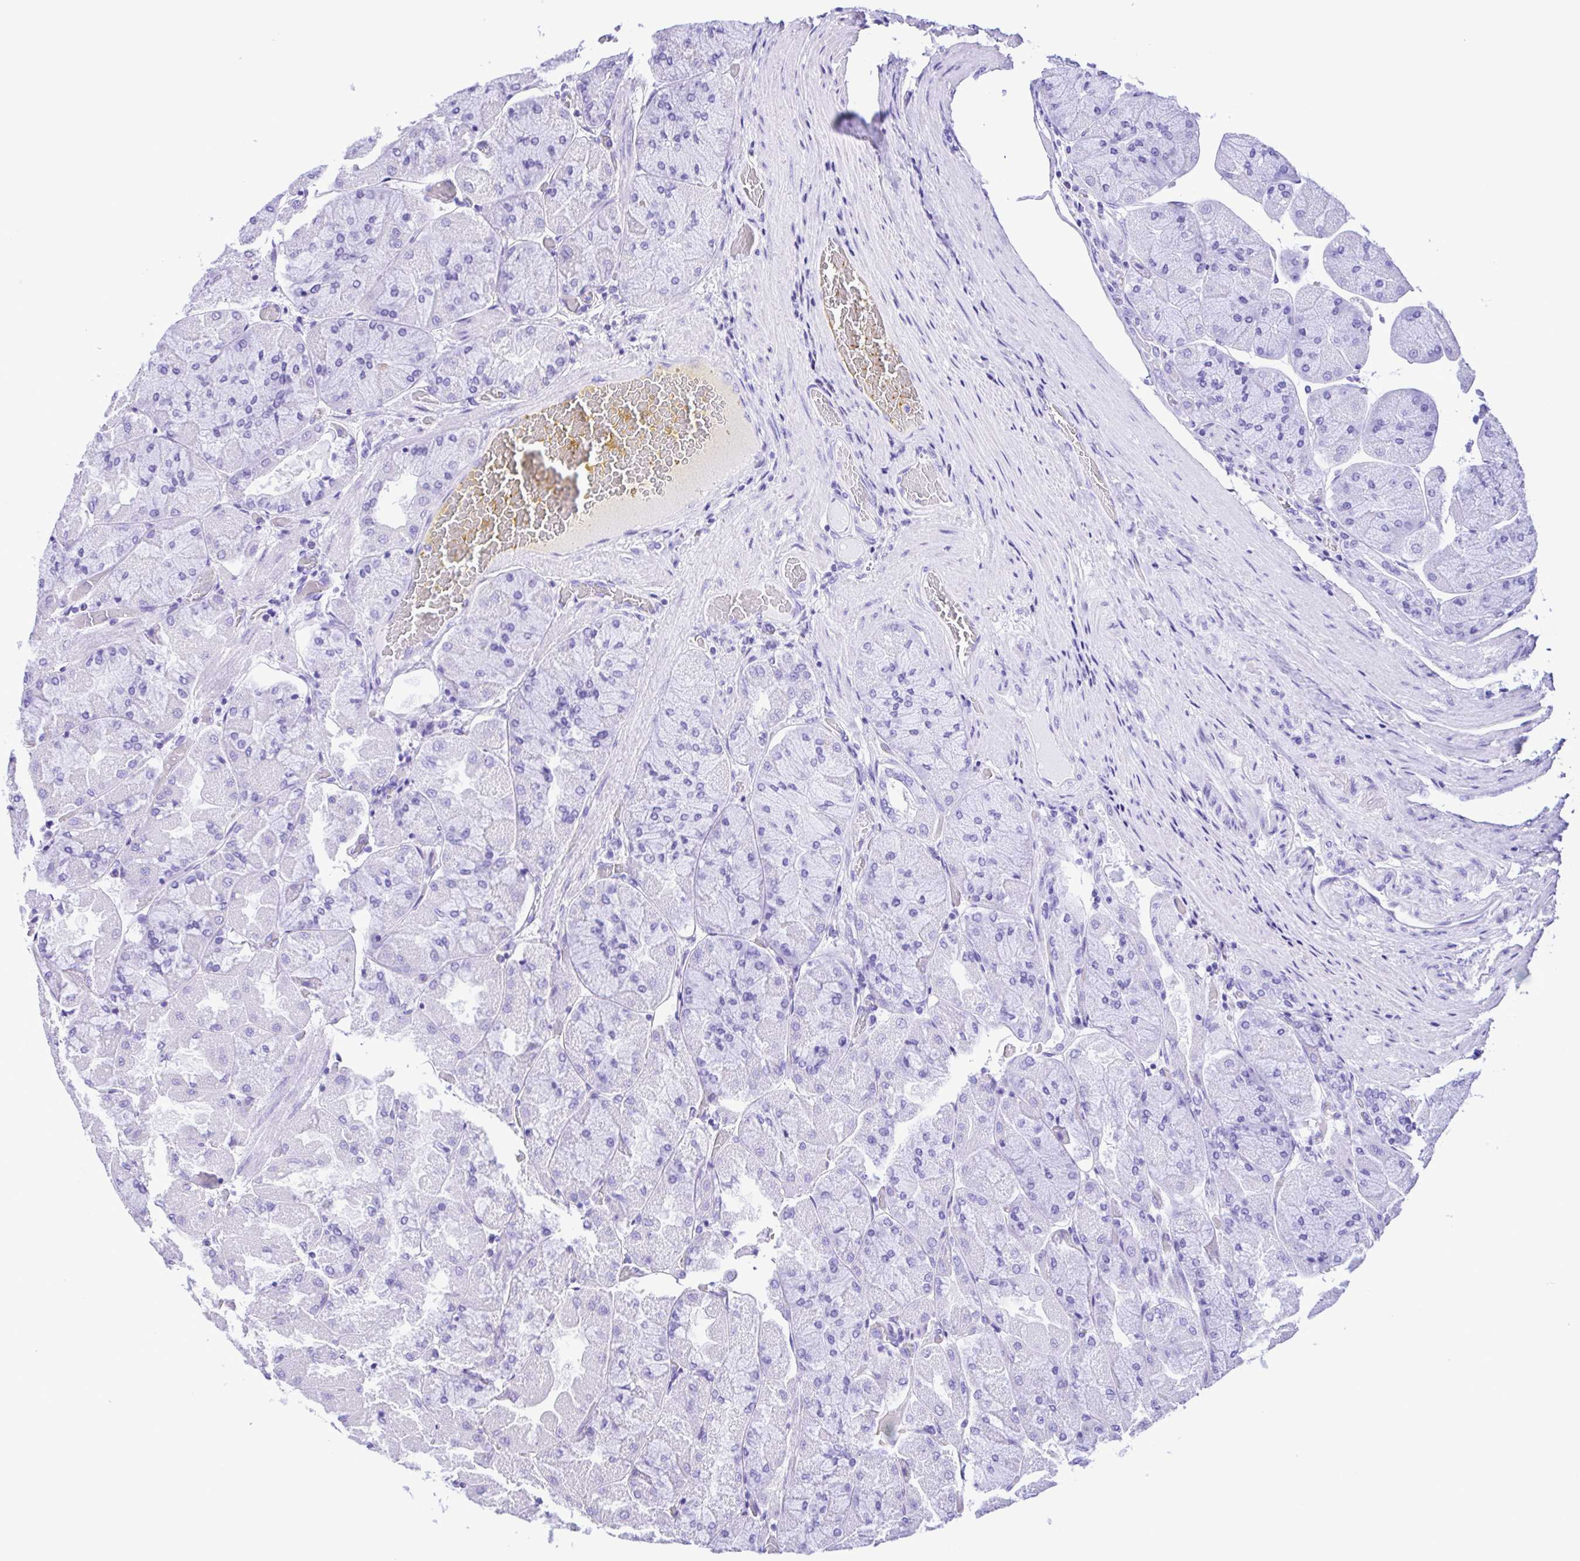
{"staining": {"intensity": "negative", "quantity": "none", "location": "none"}, "tissue": "stomach", "cell_type": "Glandular cells", "image_type": "normal", "snomed": [{"axis": "morphology", "description": "Normal tissue, NOS"}, {"axis": "topography", "description": "Stomach"}], "caption": "This is an IHC photomicrograph of unremarkable stomach. There is no positivity in glandular cells.", "gene": "ENSG00000286022", "patient": {"sex": "female", "age": 61}}